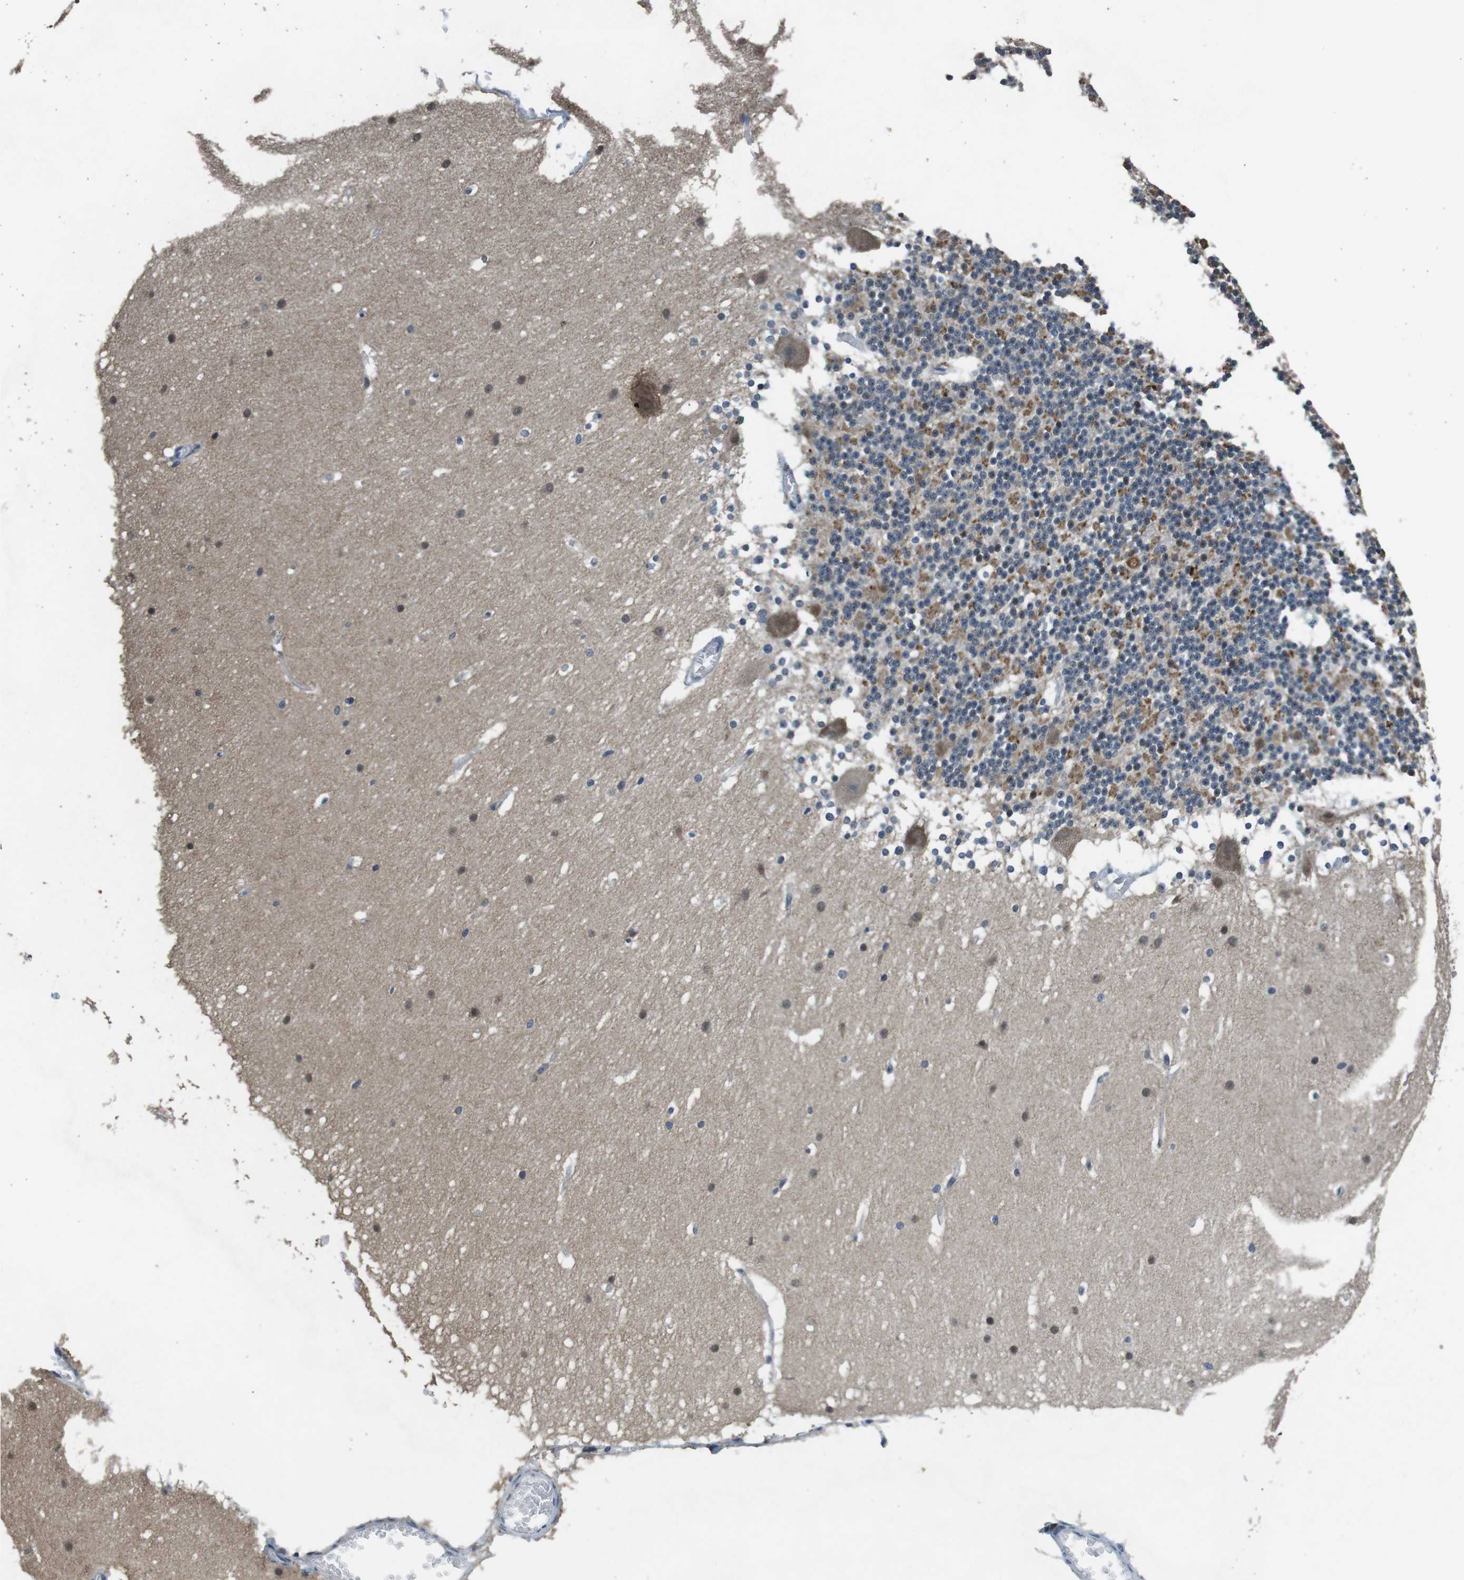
{"staining": {"intensity": "moderate", "quantity": "25%-75%", "location": "cytoplasmic/membranous"}, "tissue": "cerebellum", "cell_type": "Cells in granular layer", "image_type": "normal", "snomed": [{"axis": "morphology", "description": "Normal tissue, NOS"}, {"axis": "topography", "description": "Cerebellum"}], "caption": "Immunohistochemical staining of benign human cerebellum reveals moderate cytoplasmic/membranous protein staining in about 25%-75% of cells in granular layer.", "gene": "CLDN7", "patient": {"sex": "female", "age": 19}}